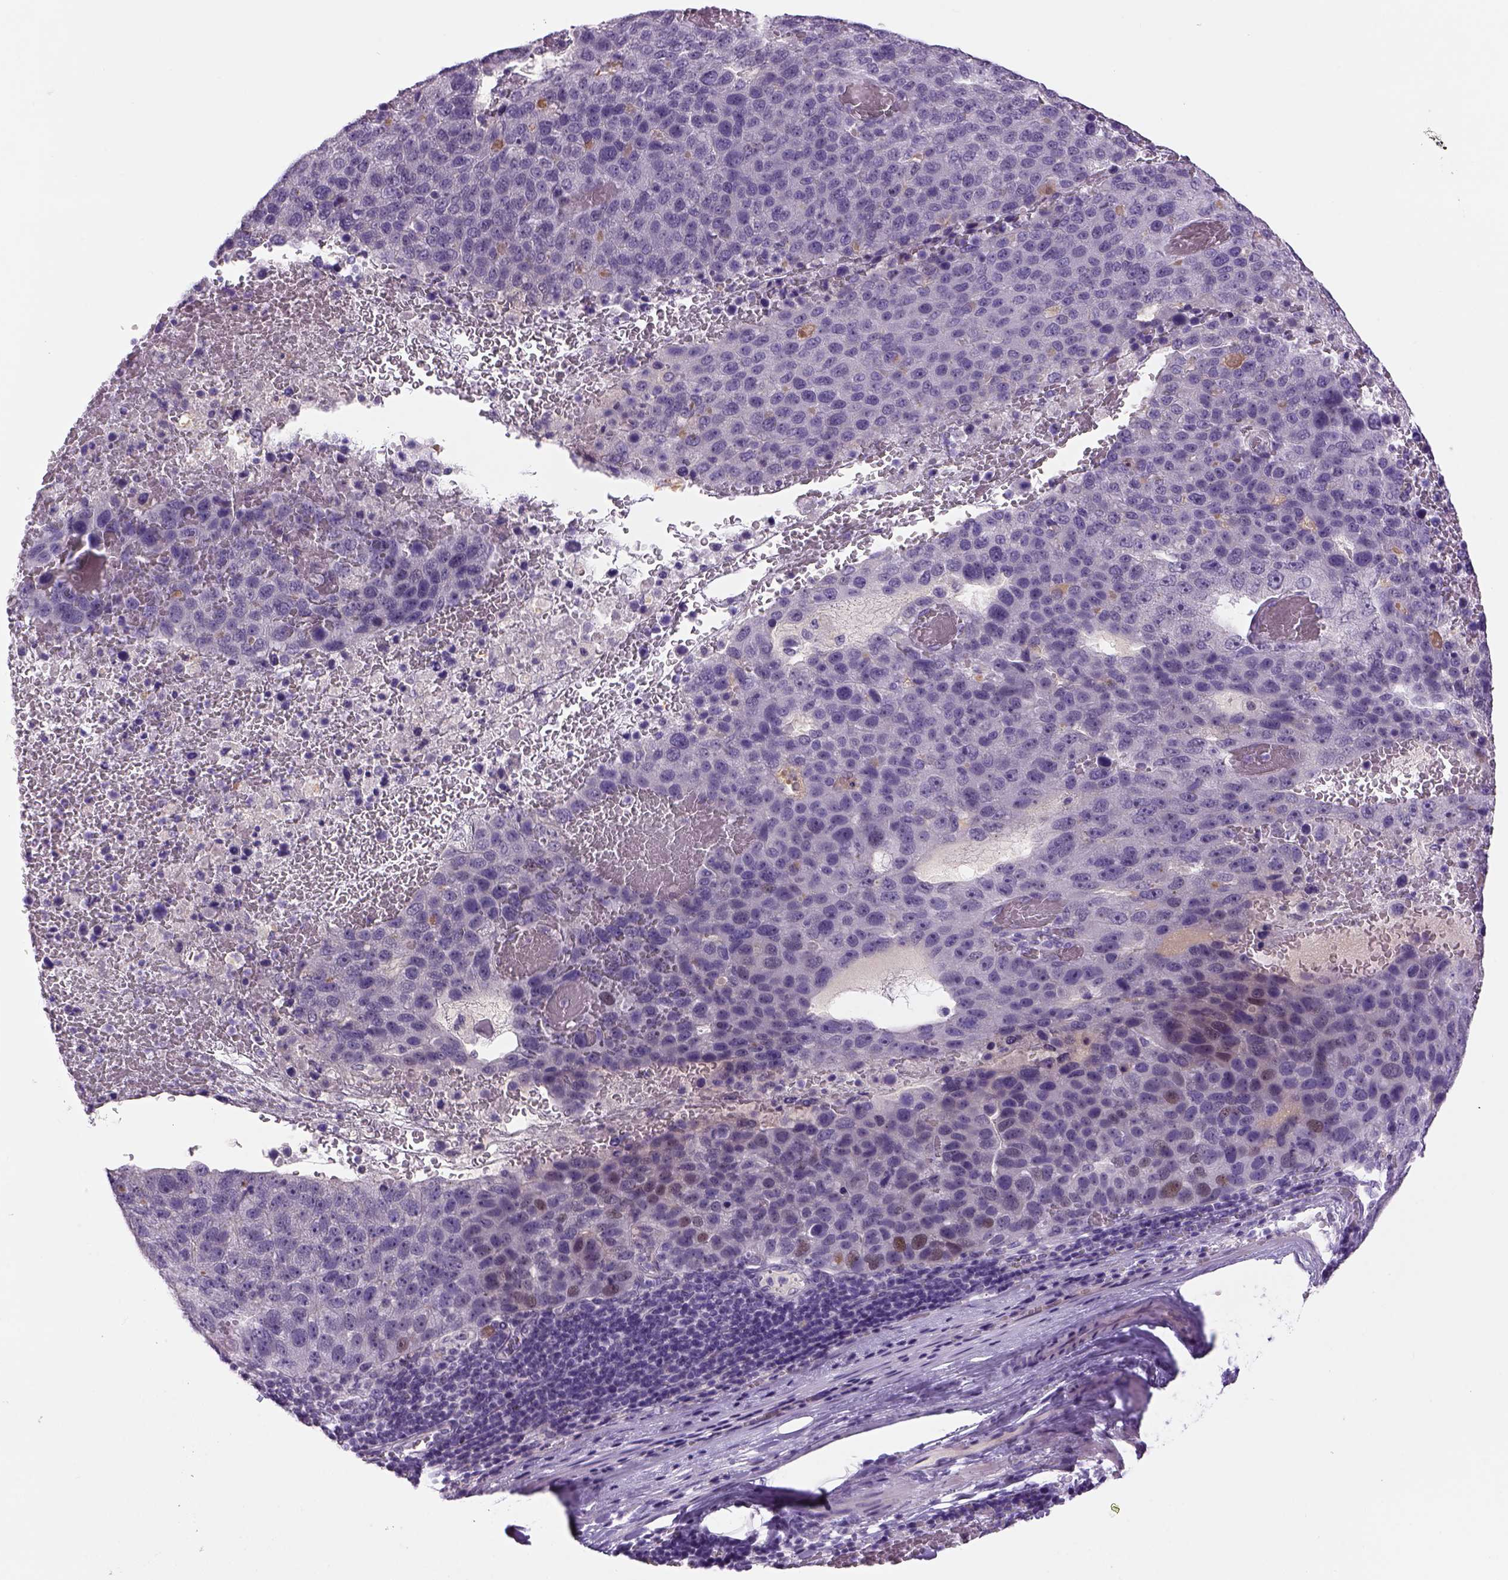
{"staining": {"intensity": "negative", "quantity": "none", "location": "none"}, "tissue": "pancreatic cancer", "cell_type": "Tumor cells", "image_type": "cancer", "snomed": [{"axis": "morphology", "description": "Adenocarcinoma, NOS"}, {"axis": "topography", "description": "Pancreas"}], "caption": "Immunohistochemistry (IHC) photomicrograph of pancreatic adenocarcinoma stained for a protein (brown), which shows no positivity in tumor cells.", "gene": "DBH", "patient": {"sex": "female", "age": 61}}